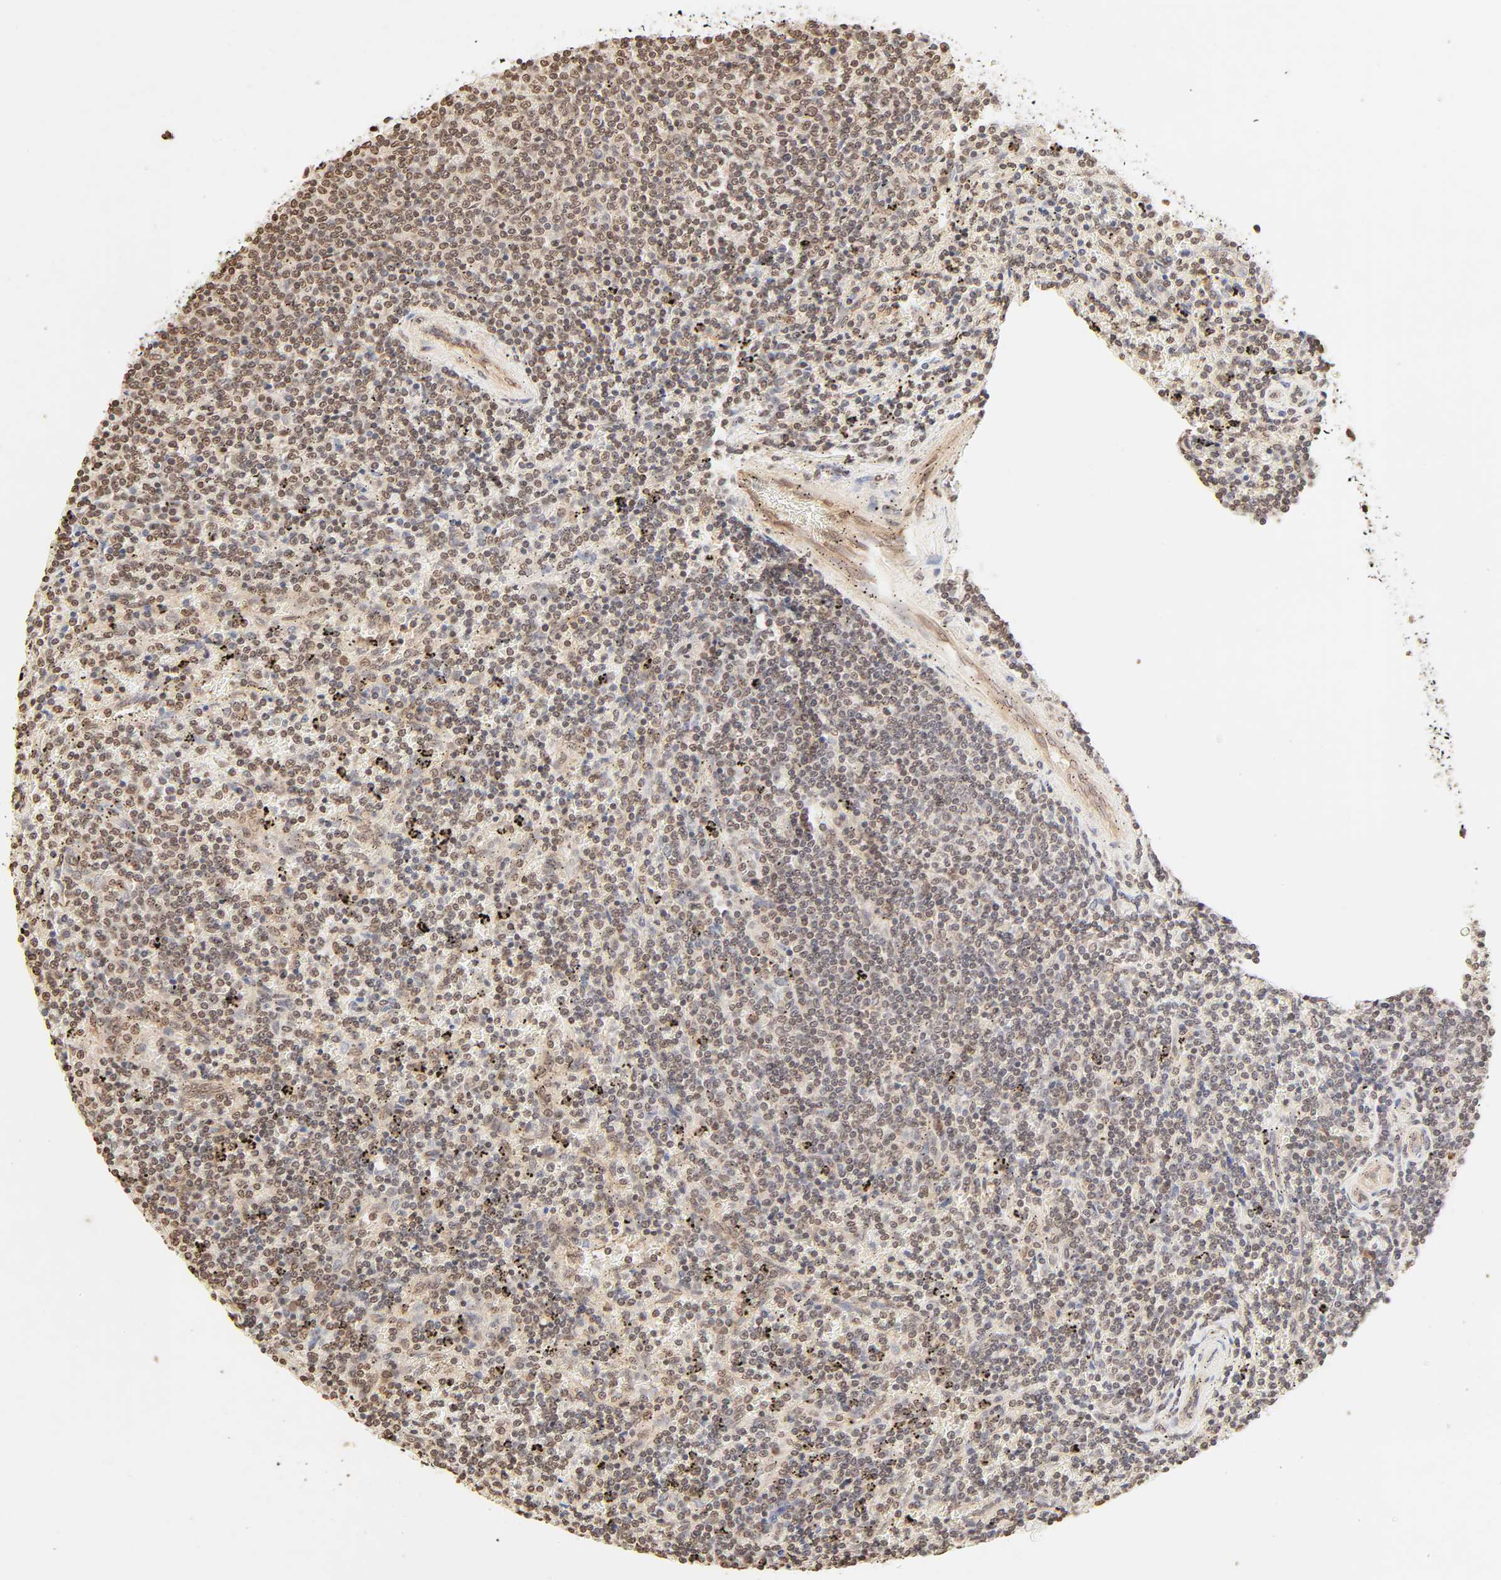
{"staining": {"intensity": "weak", "quantity": ">75%", "location": "cytoplasmic/membranous,nuclear"}, "tissue": "lymphoma", "cell_type": "Tumor cells", "image_type": "cancer", "snomed": [{"axis": "morphology", "description": "Malignant lymphoma, non-Hodgkin's type, Low grade"}, {"axis": "topography", "description": "Spleen"}], "caption": "Human malignant lymphoma, non-Hodgkin's type (low-grade) stained for a protein (brown) displays weak cytoplasmic/membranous and nuclear positive expression in approximately >75% of tumor cells.", "gene": "TBL1X", "patient": {"sex": "female", "age": 50}}